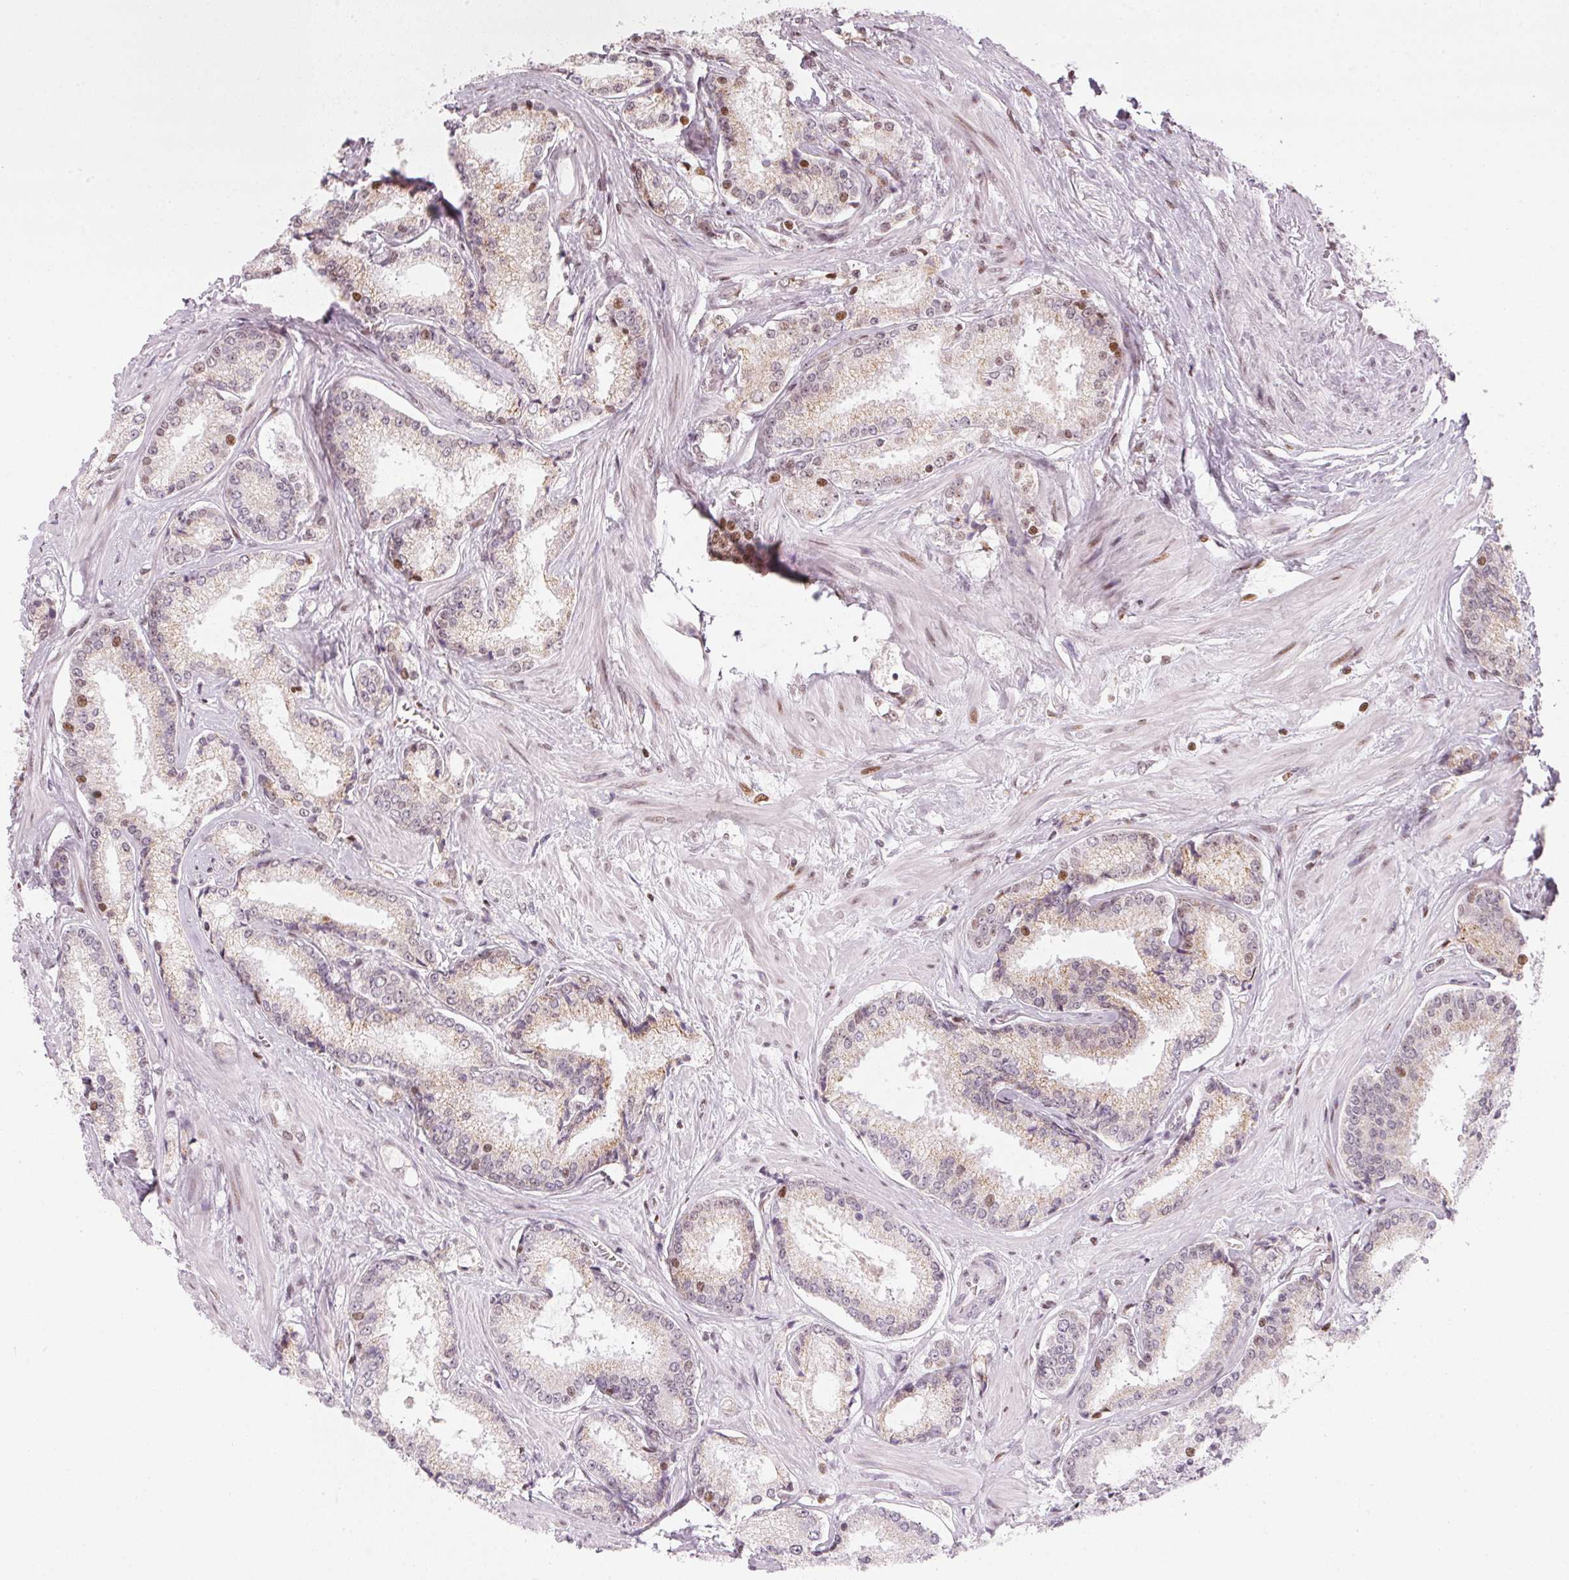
{"staining": {"intensity": "weak", "quantity": "<25%", "location": "nuclear"}, "tissue": "prostate cancer", "cell_type": "Tumor cells", "image_type": "cancer", "snomed": [{"axis": "morphology", "description": "Adenocarcinoma, Low grade"}, {"axis": "topography", "description": "Prostate"}], "caption": "Tumor cells are negative for protein expression in human prostate cancer (low-grade adenocarcinoma).", "gene": "KAT6A", "patient": {"sex": "male", "age": 56}}